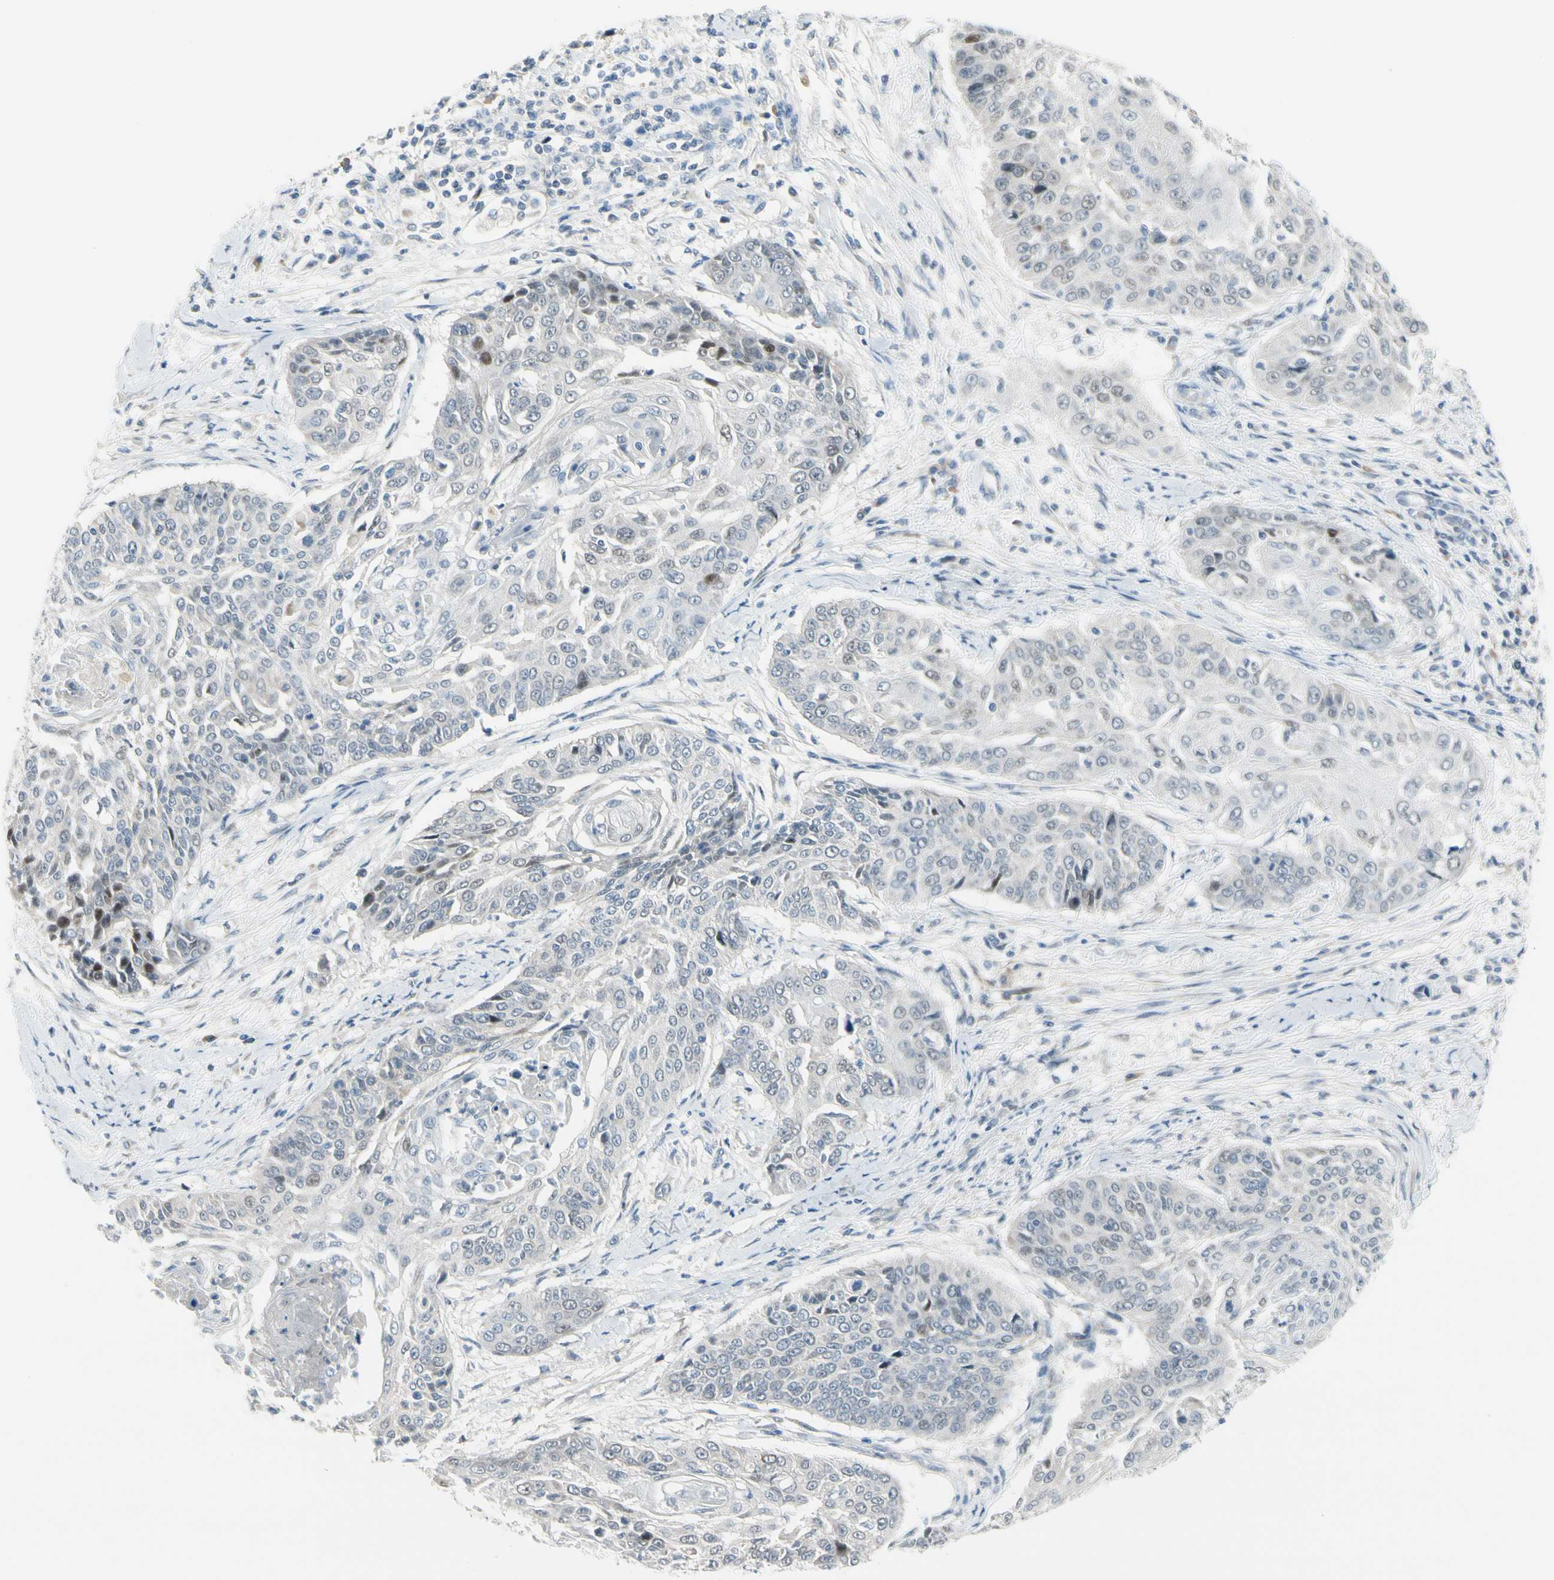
{"staining": {"intensity": "negative", "quantity": "none", "location": "none"}, "tissue": "cervical cancer", "cell_type": "Tumor cells", "image_type": "cancer", "snomed": [{"axis": "morphology", "description": "Squamous cell carcinoma, NOS"}, {"axis": "topography", "description": "Cervix"}], "caption": "This is a histopathology image of immunohistochemistry (IHC) staining of cervical cancer, which shows no expression in tumor cells.", "gene": "CFAP36", "patient": {"sex": "female", "age": 64}}